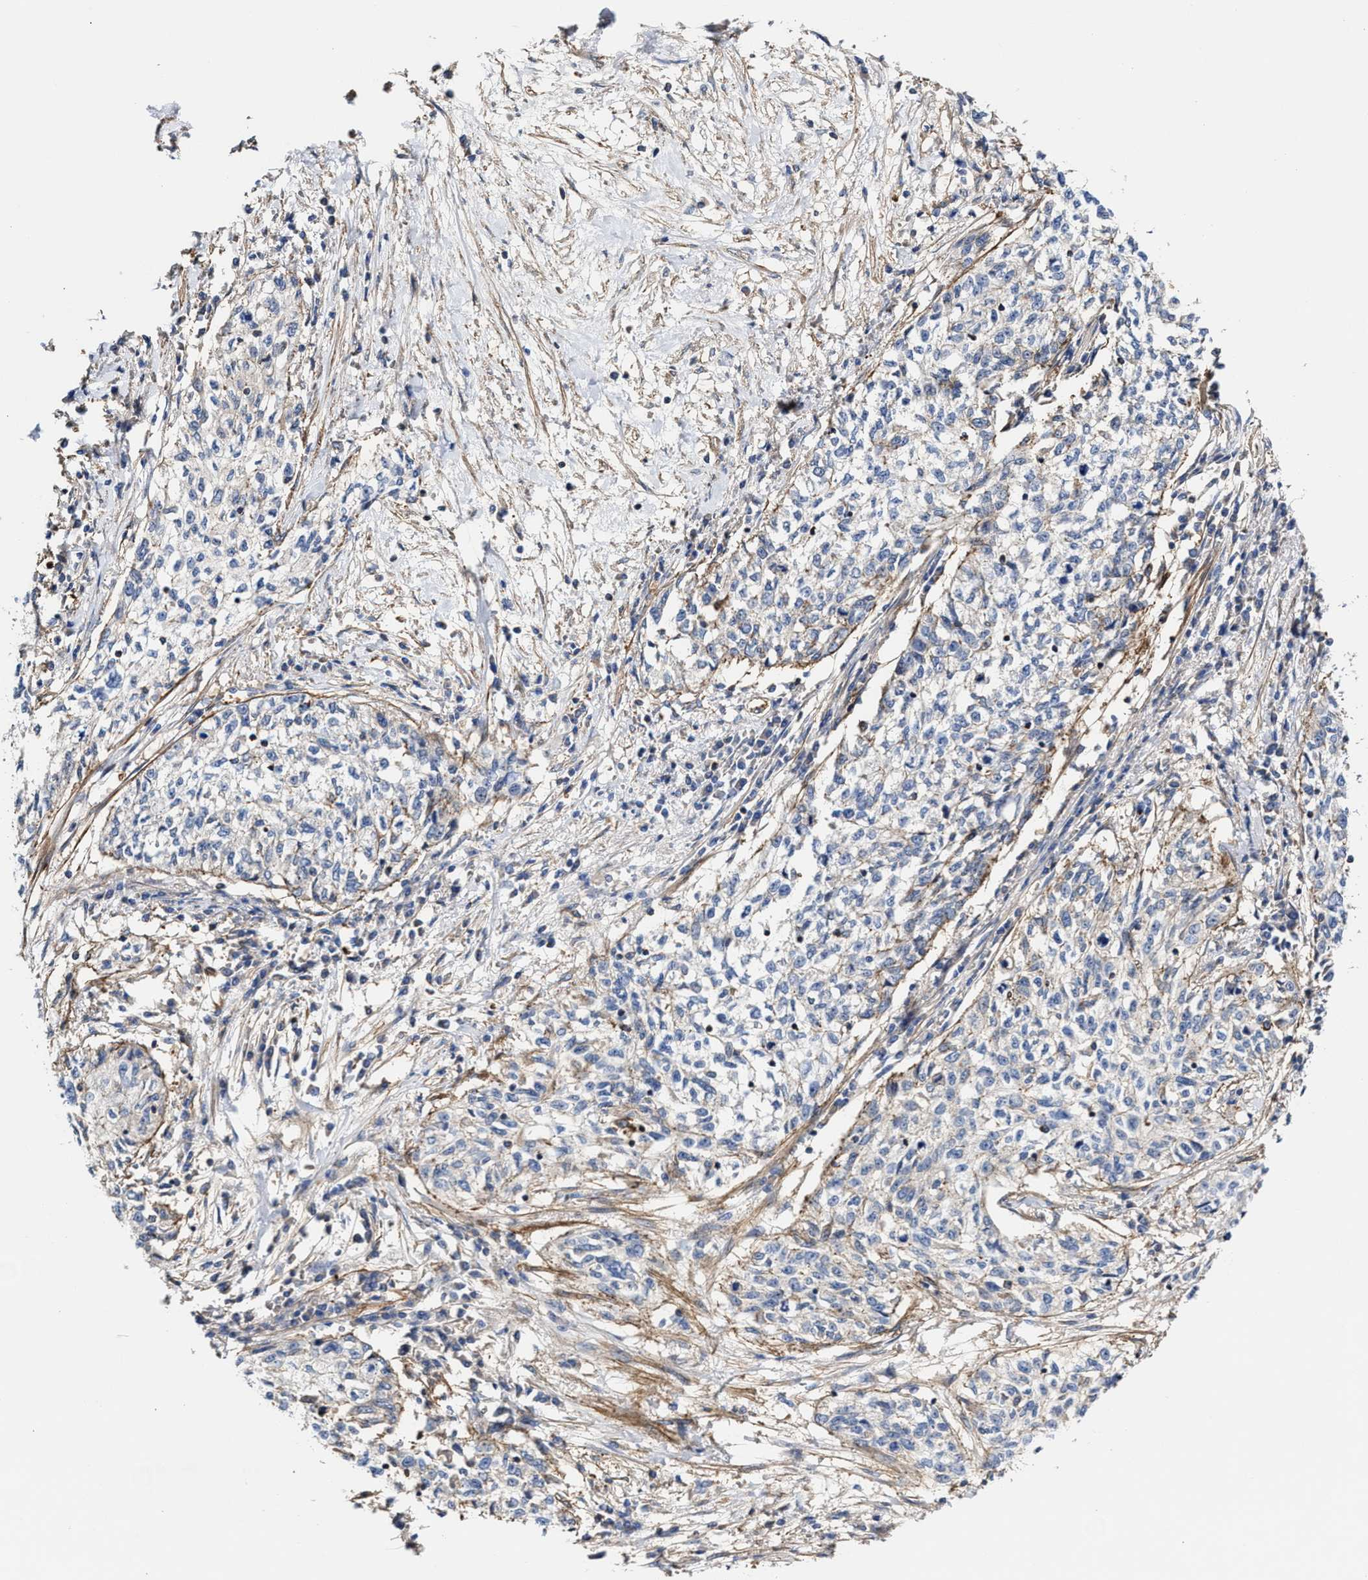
{"staining": {"intensity": "negative", "quantity": "none", "location": "none"}, "tissue": "cervical cancer", "cell_type": "Tumor cells", "image_type": "cancer", "snomed": [{"axis": "morphology", "description": "Squamous cell carcinoma, NOS"}, {"axis": "topography", "description": "Cervix"}], "caption": "Immunohistochemistry of cervical squamous cell carcinoma displays no expression in tumor cells.", "gene": "HS3ST5", "patient": {"sex": "female", "age": 57}}